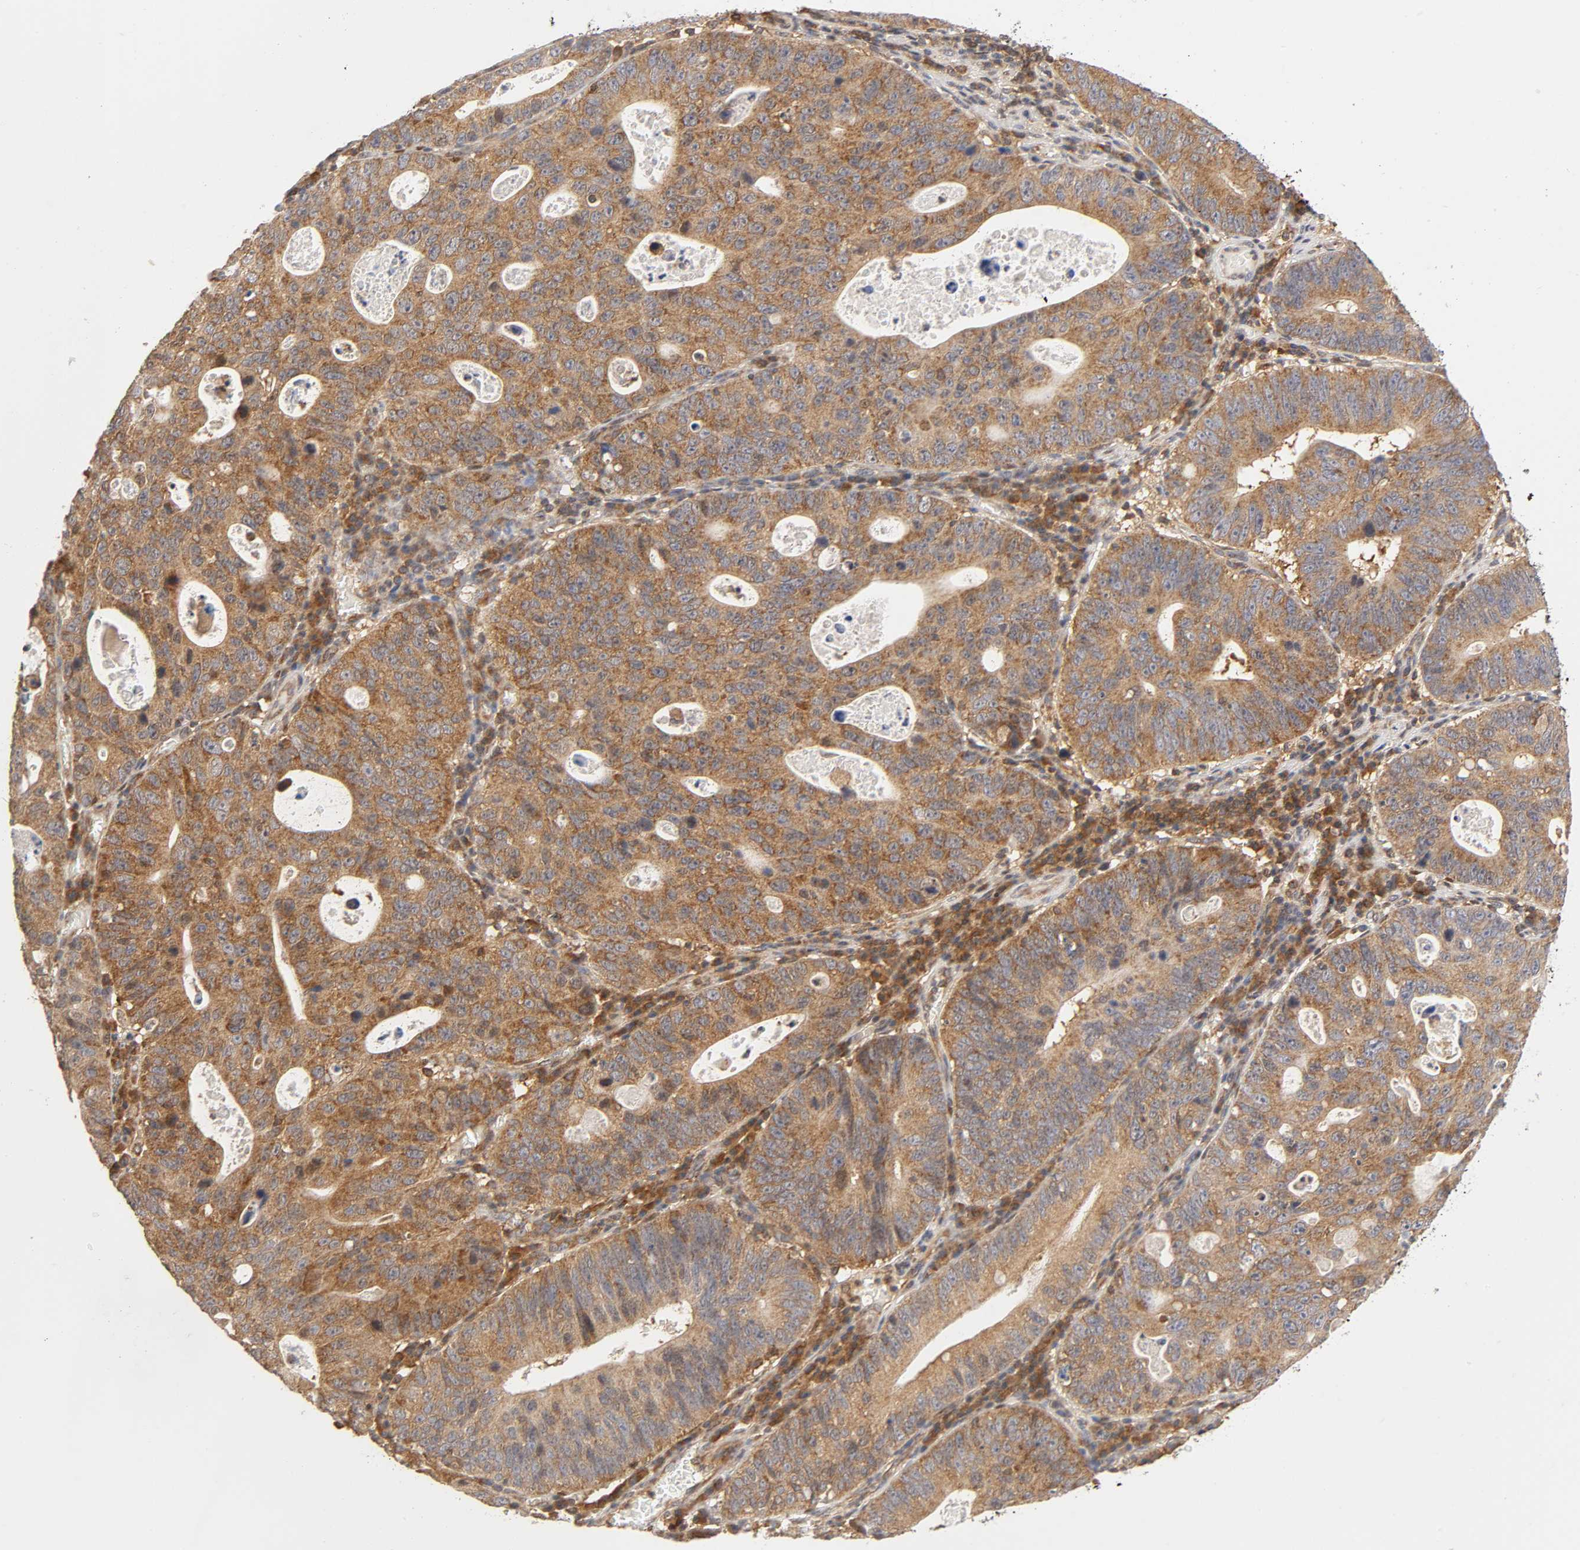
{"staining": {"intensity": "moderate", "quantity": ">75%", "location": "cytoplasmic/membranous"}, "tissue": "stomach cancer", "cell_type": "Tumor cells", "image_type": "cancer", "snomed": [{"axis": "morphology", "description": "Adenocarcinoma, NOS"}, {"axis": "topography", "description": "Stomach"}], "caption": "Stomach cancer (adenocarcinoma) stained with a brown dye exhibits moderate cytoplasmic/membranous positive expression in approximately >75% of tumor cells.", "gene": "PAFAH1B1", "patient": {"sex": "male", "age": 59}}